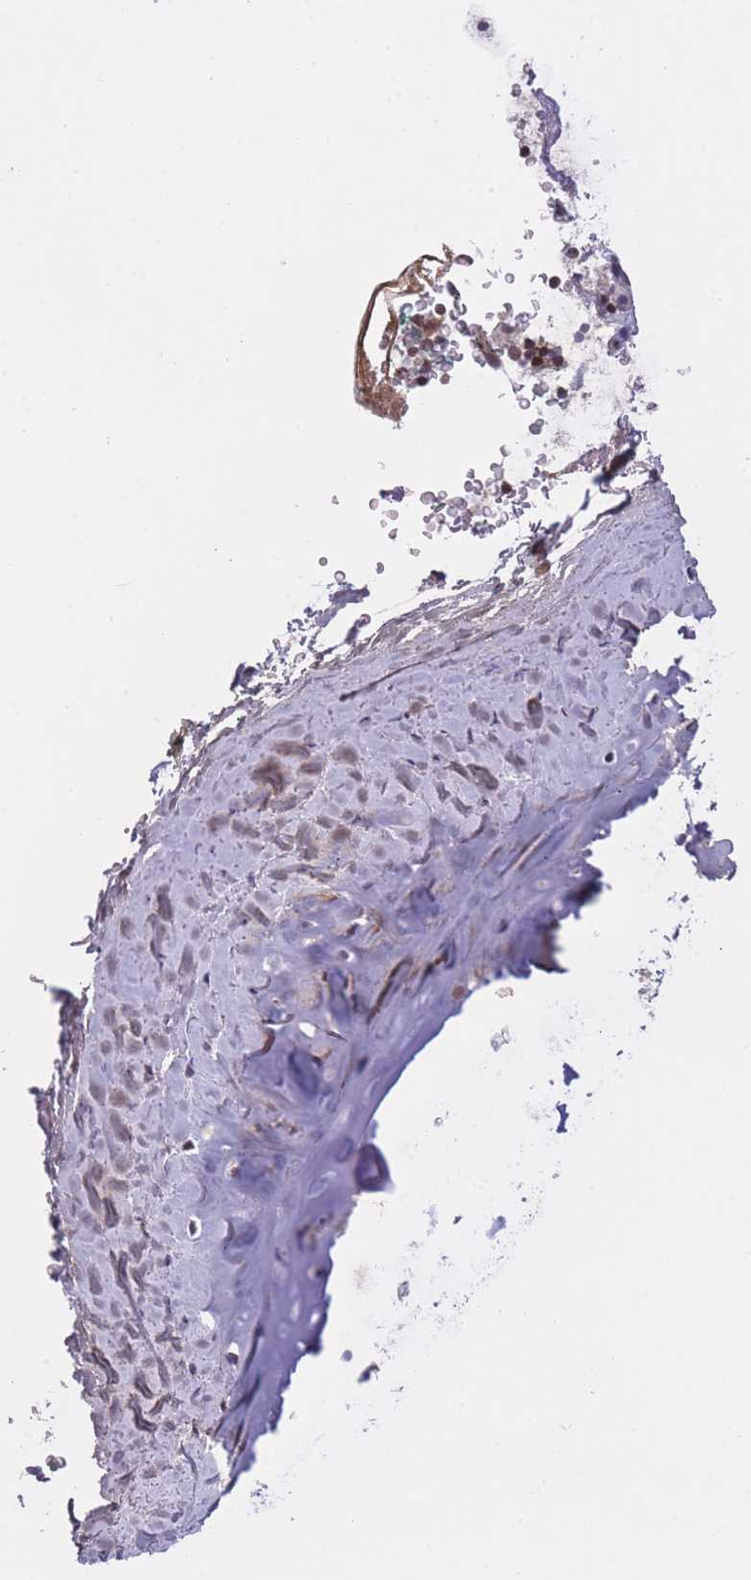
{"staining": {"intensity": "negative", "quantity": "none", "location": "none"}, "tissue": "adipose tissue", "cell_type": "Adipocytes", "image_type": "normal", "snomed": [{"axis": "morphology", "description": "Normal tissue, NOS"}, {"axis": "topography", "description": "Cartilage tissue"}, {"axis": "topography", "description": "Bronchus"}], "caption": "There is no significant staining in adipocytes of adipose tissue.", "gene": "SLC35F5", "patient": {"sex": "female", "age": 72}}